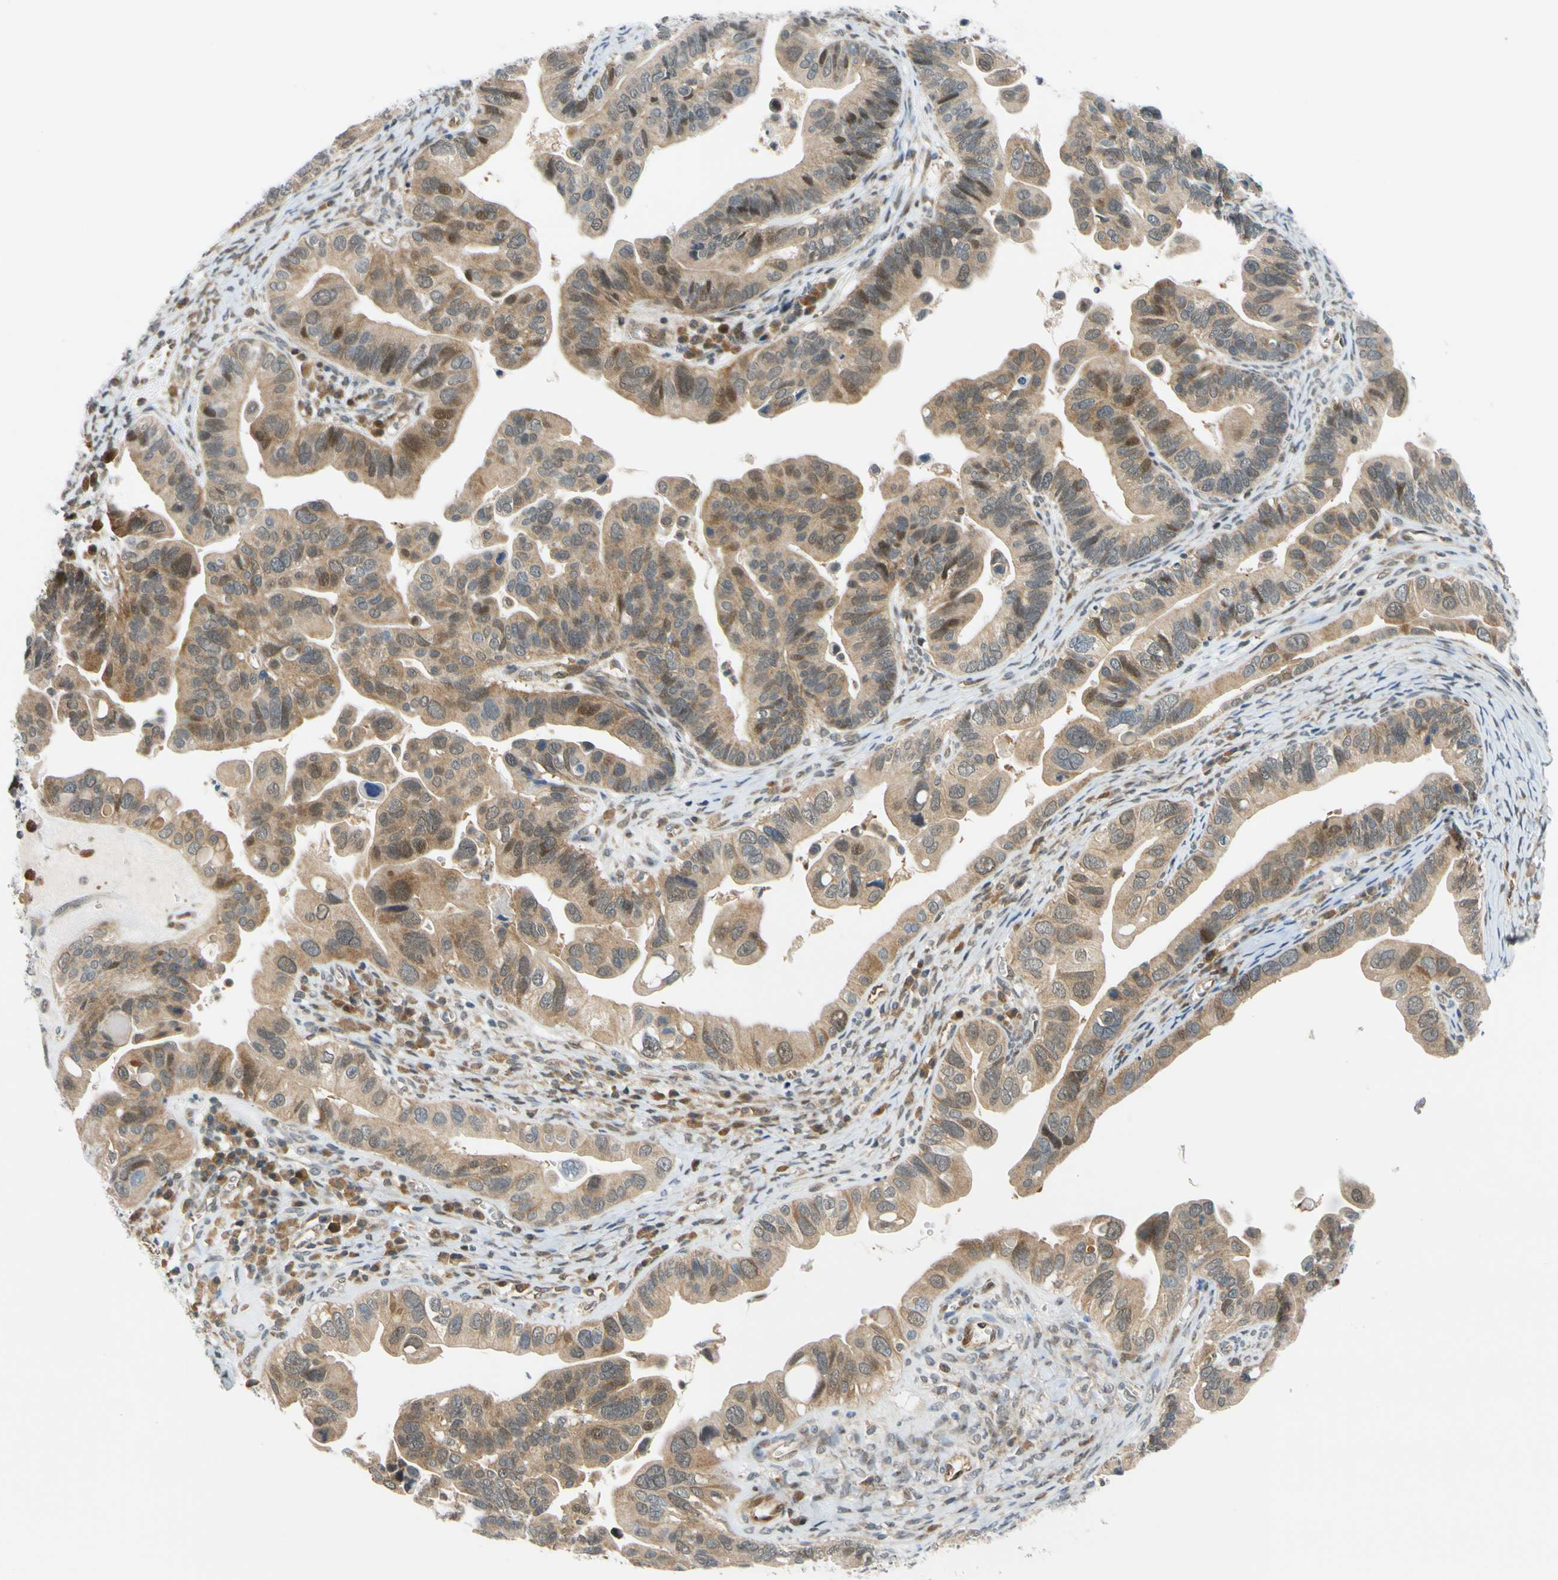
{"staining": {"intensity": "strong", "quantity": ">75%", "location": "cytoplasmic/membranous,nuclear"}, "tissue": "ovarian cancer", "cell_type": "Tumor cells", "image_type": "cancer", "snomed": [{"axis": "morphology", "description": "Cystadenocarcinoma, serous, NOS"}, {"axis": "topography", "description": "Ovary"}], "caption": "The immunohistochemical stain highlights strong cytoplasmic/membranous and nuclear positivity in tumor cells of ovarian serous cystadenocarcinoma tissue.", "gene": "MAPK9", "patient": {"sex": "female", "age": 56}}